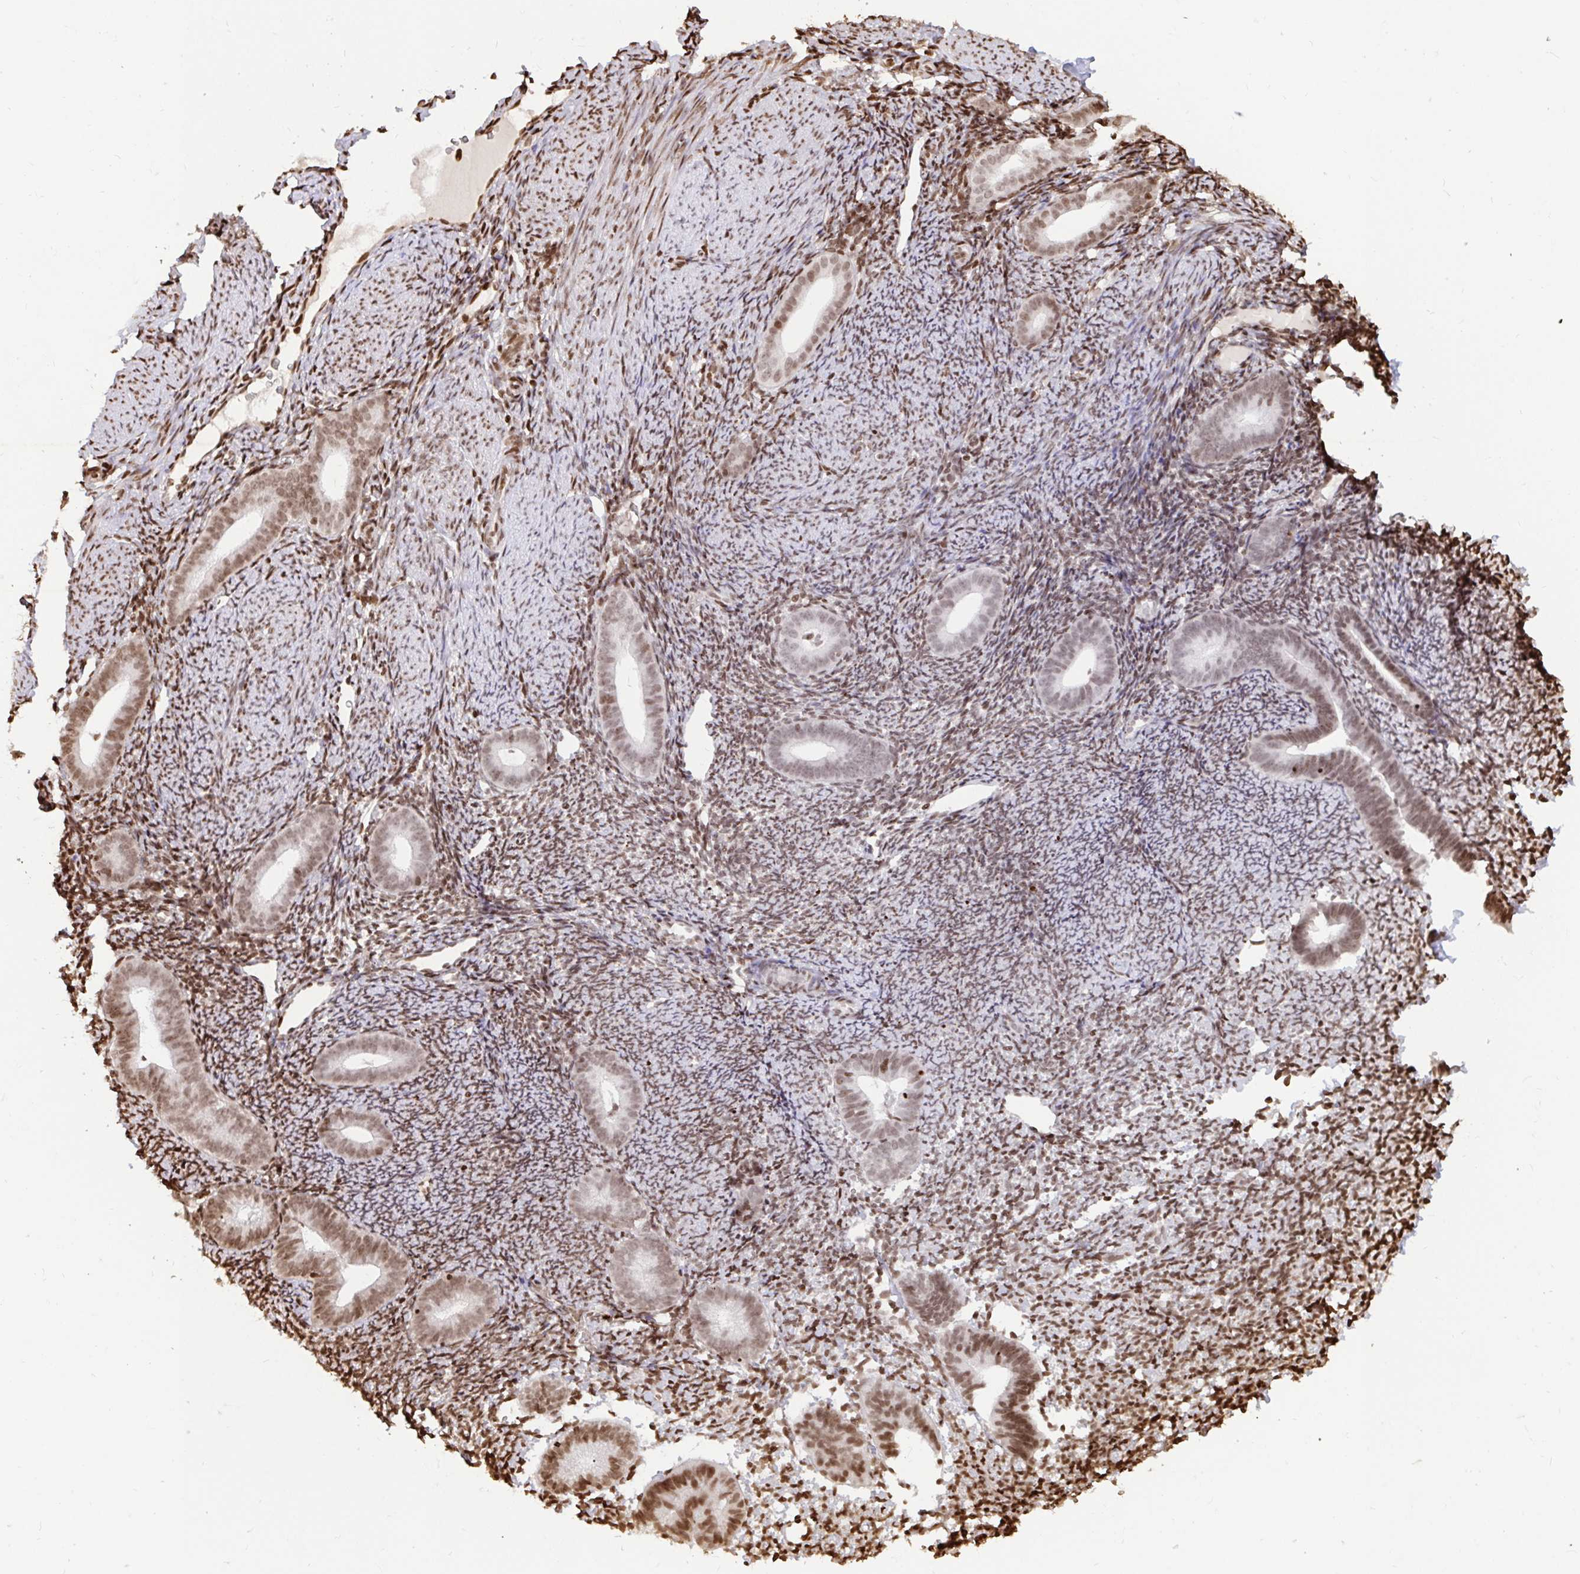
{"staining": {"intensity": "moderate", "quantity": ">75%", "location": "nuclear"}, "tissue": "endometrium", "cell_type": "Cells in endometrial stroma", "image_type": "normal", "snomed": [{"axis": "morphology", "description": "Normal tissue, NOS"}, {"axis": "topography", "description": "Endometrium"}], "caption": "A brown stain highlights moderate nuclear staining of a protein in cells in endometrial stroma of unremarkable human endometrium.", "gene": "H2BC5", "patient": {"sex": "female", "age": 39}}